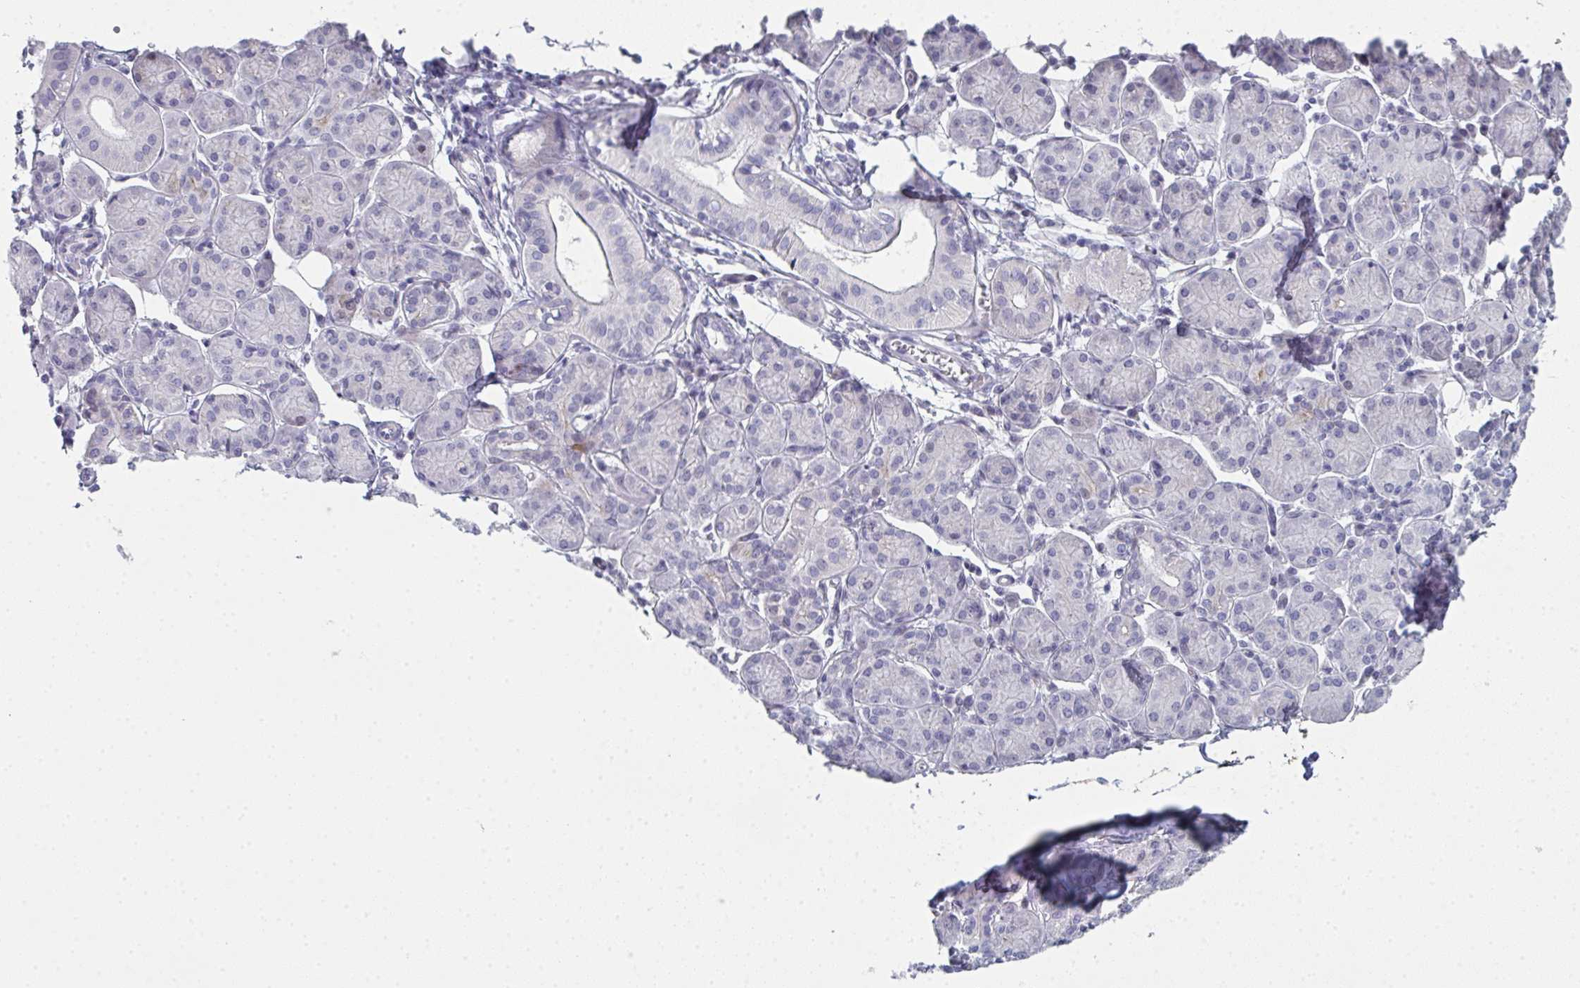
{"staining": {"intensity": "weak", "quantity": "<25%", "location": "cytoplasmic/membranous"}, "tissue": "salivary gland", "cell_type": "Glandular cells", "image_type": "normal", "snomed": [{"axis": "morphology", "description": "Normal tissue, NOS"}, {"axis": "morphology", "description": "Inflammation, NOS"}, {"axis": "topography", "description": "Lymph node"}, {"axis": "topography", "description": "Salivary gland"}], "caption": "An image of salivary gland stained for a protein displays no brown staining in glandular cells. (Brightfield microscopy of DAB (3,3'-diaminobenzidine) IHC at high magnification).", "gene": "A1CF", "patient": {"sex": "male", "age": 3}}